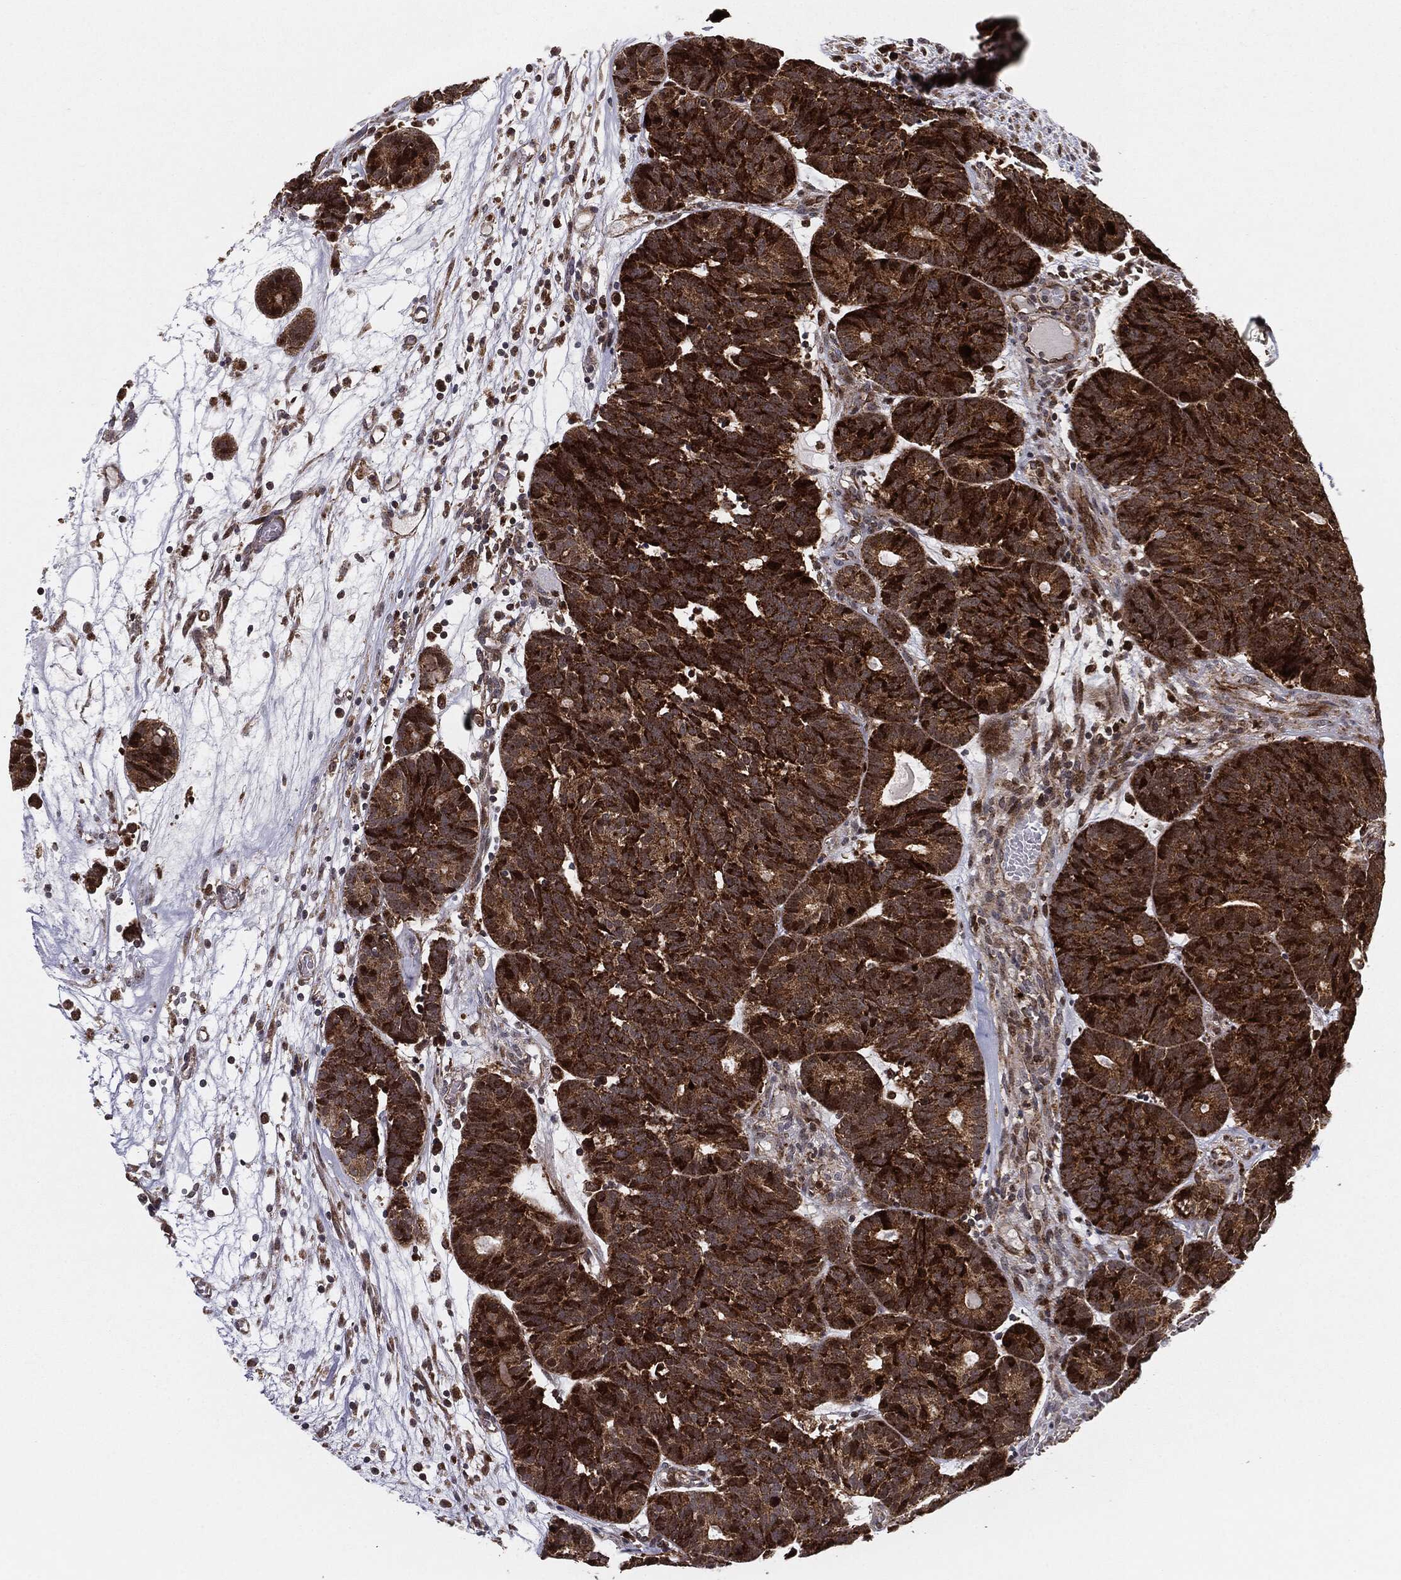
{"staining": {"intensity": "strong", "quantity": ">75%", "location": "cytoplasmic/membranous"}, "tissue": "head and neck cancer", "cell_type": "Tumor cells", "image_type": "cancer", "snomed": [{"axis": "morphology", "description": "Adenocarcinoma, NOS"}, {"axis": "topography", "description": "Head-Neck"}], "caption": "The micrograph shows a brown stain indicating the presence of a protein in the cytoplasmic/membranous of tumor cells in head and neck cancer.", "gene": "PTEN", "patient": {"sex": "female", "age": 81}}